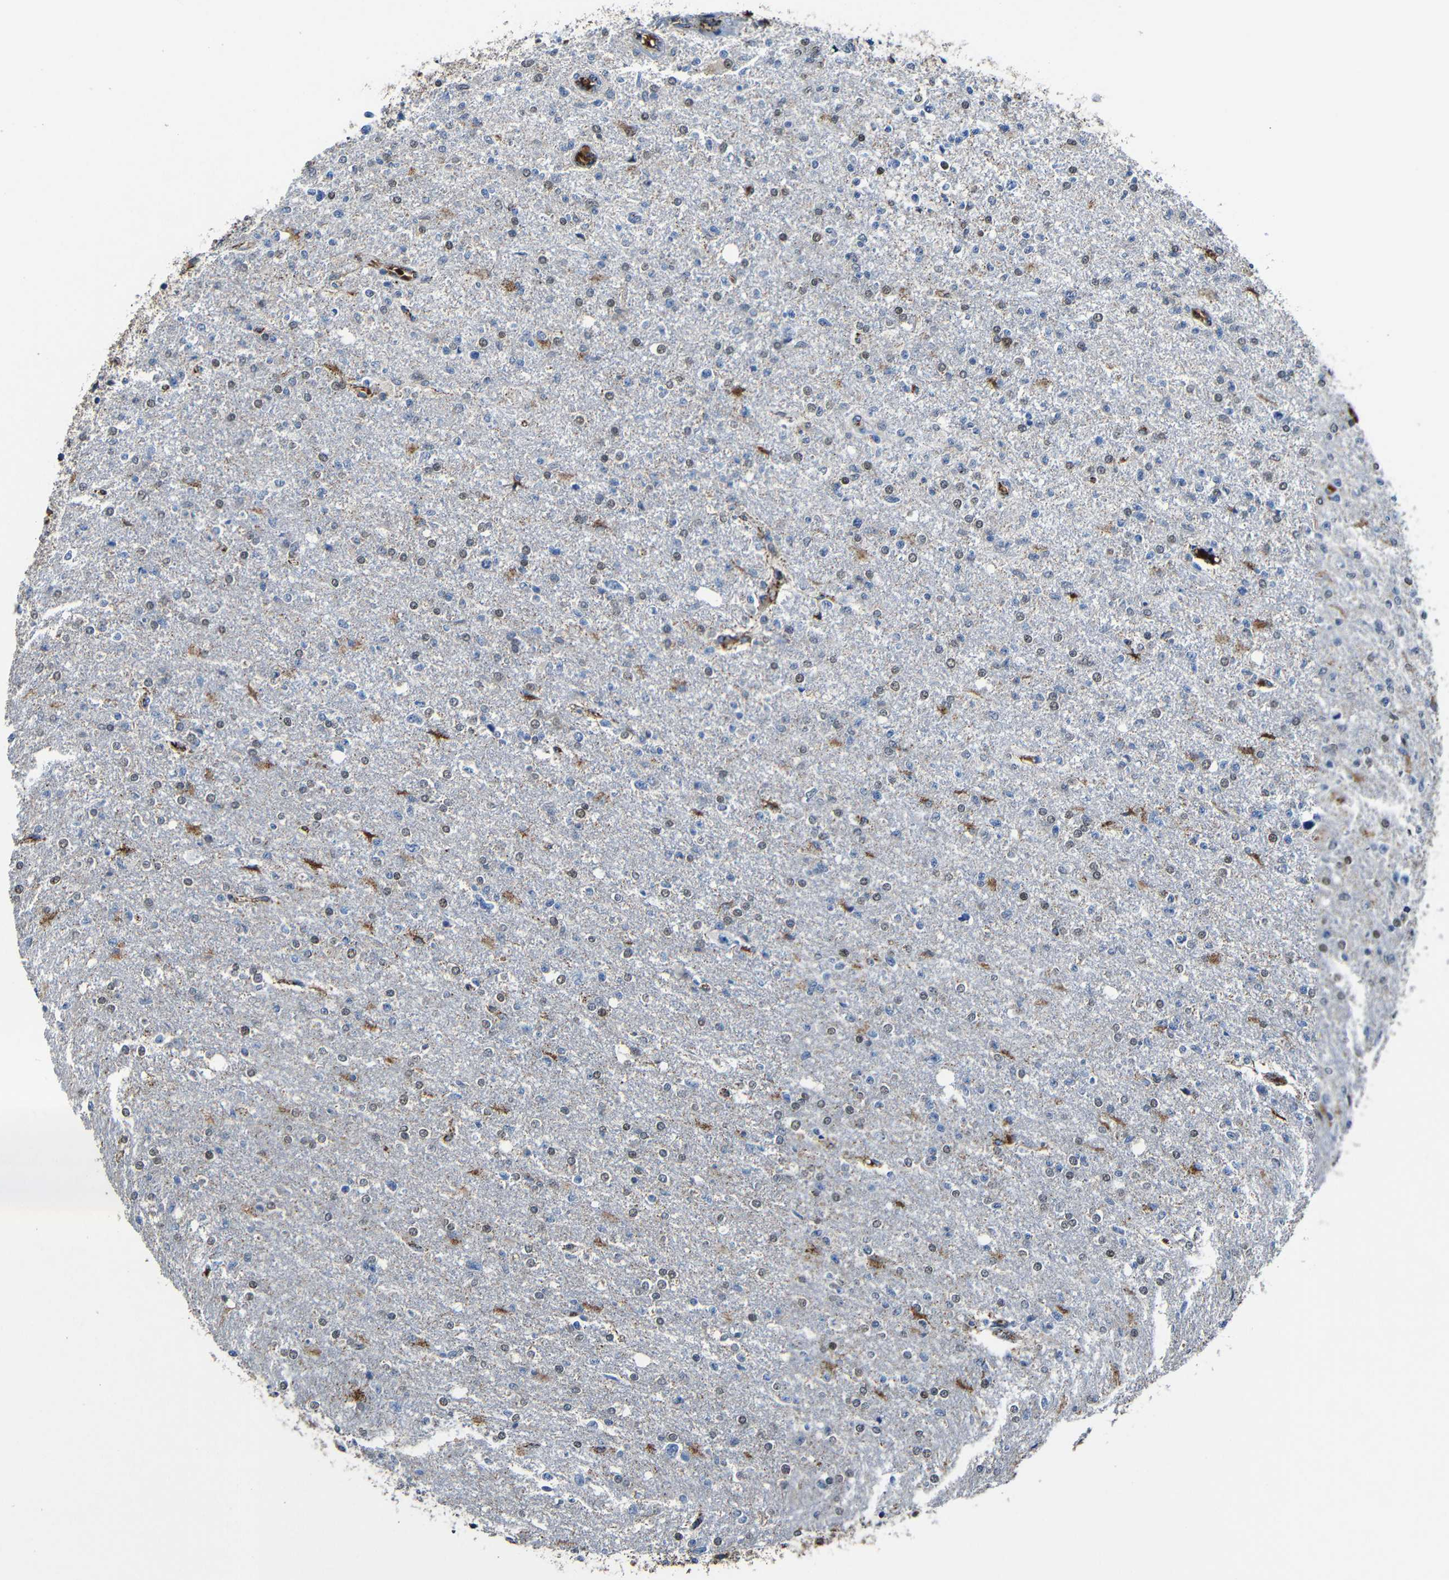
{"staining": {"intensity": "weak", "quantity": "25%-75%", "location": "nuclear"}, "tissue": "glioma", "cell_type": "Tumor cells", "image_type": "cancer", "snomed": [{"axis": "morphology", "description": "Glioma, malignant, High grade"}, {"axis": "topography", "description": "Cerebral cortex"}], "caption": "Protein expression analysis of malignant high-grade glioma demonstrates weak nuclear positivity in about 25%-75% of tumor cells. (DAB (3,3'-diaminobenzidine) = brown stain, brightfield microscopy at high magnification).", "gene": "CA5B", "patient": {"sex": "male", "age": 76}}